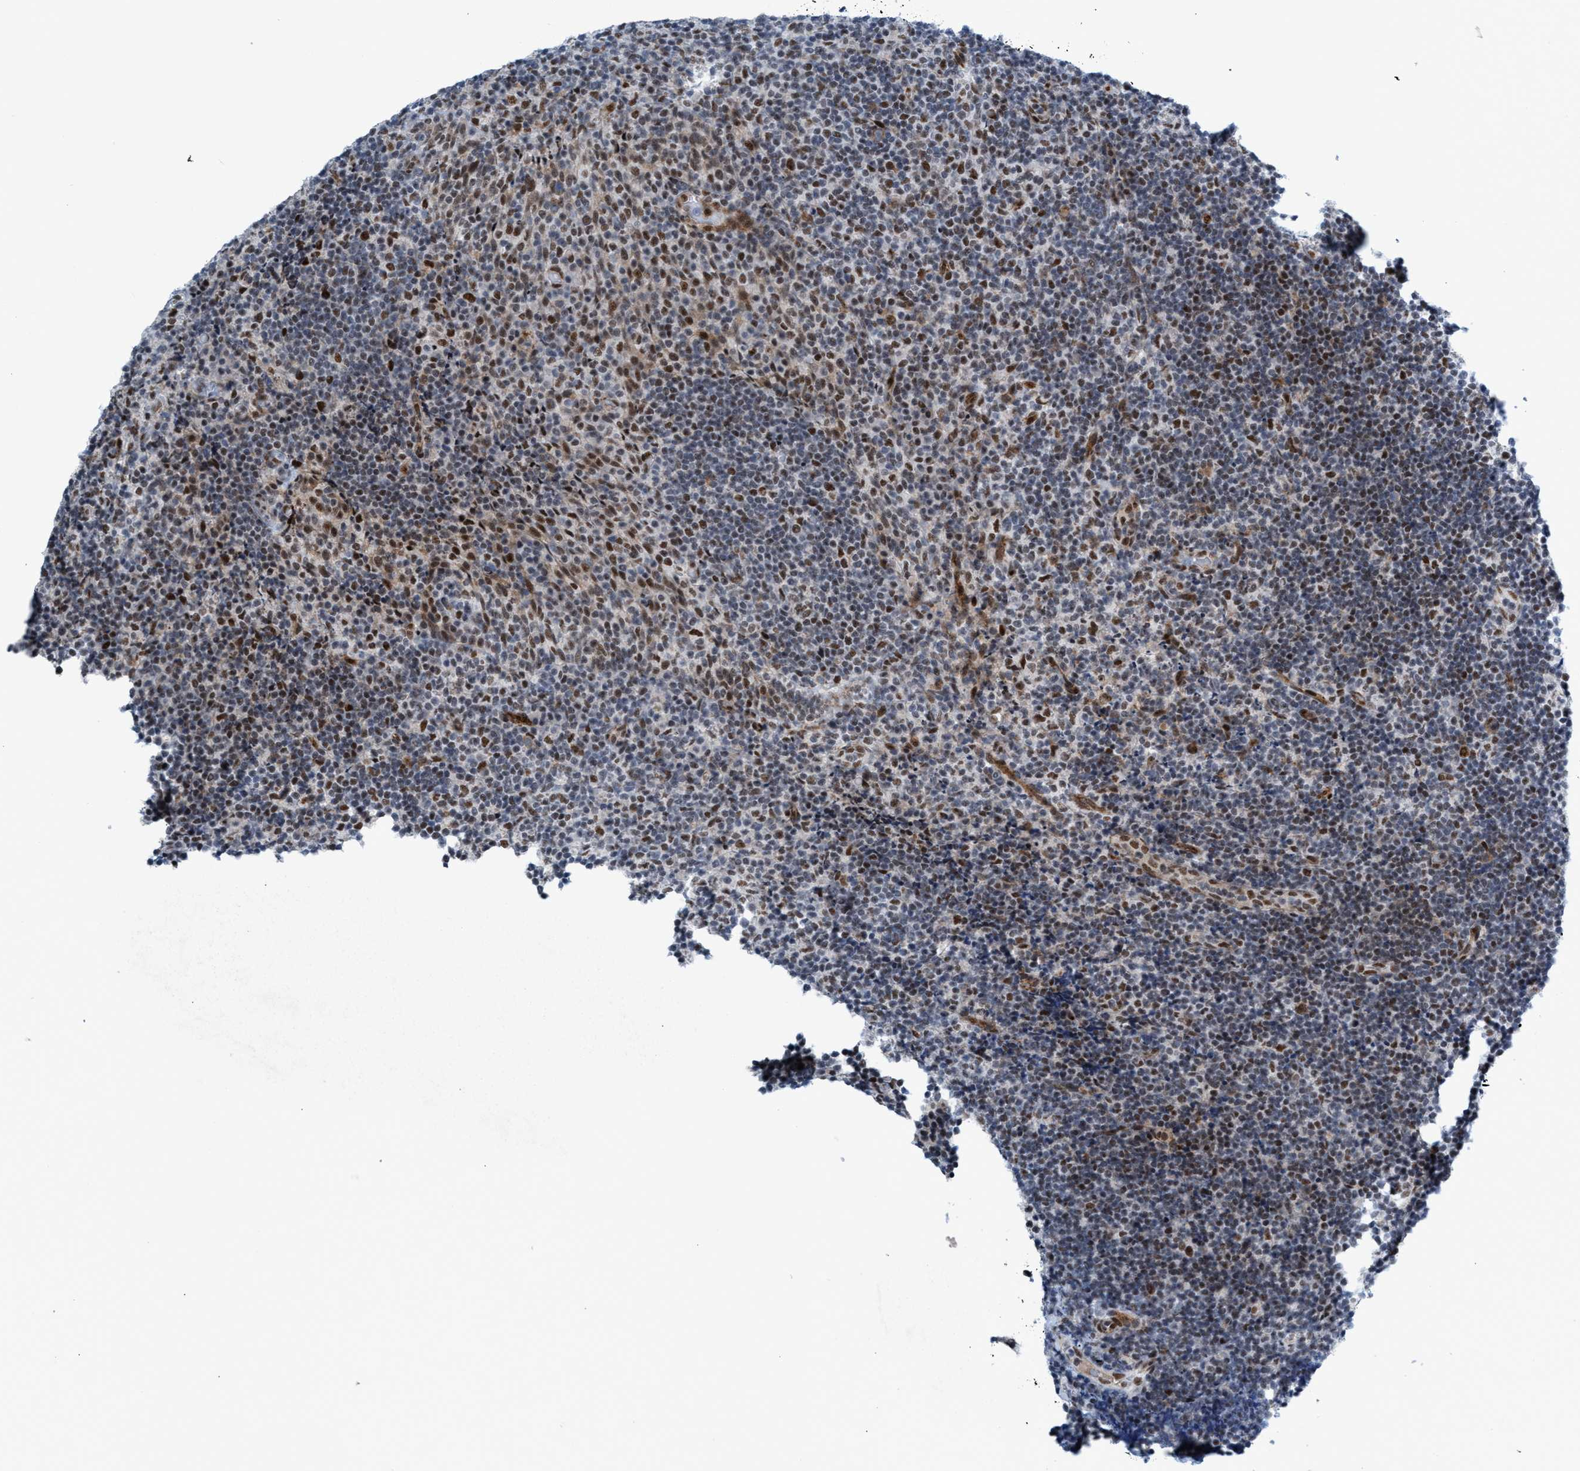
{"staining": {"intensity": "moderate", "quantity": "25%-75%", "location": "nuclear"}, "tissue": "lymphoma", "cell_type": "Tumor cells", "image_type": "cancer", "snomed": [{"axis": "morphology", "description": "Malignant lymphoma, non-Hodgkin's type, High grade"}, {"axis": "topography", "description": "Tonsil"}], "caption": "The photomicrograph shows a brown stain indicating the presence of a protein in the nuclear of tumor cells in lymphoma. (brown staining indicates protein expression, while blue staining denotes nuclei).", "gene": "CWC27", "patient": {"sex": "female", "age": 36}}